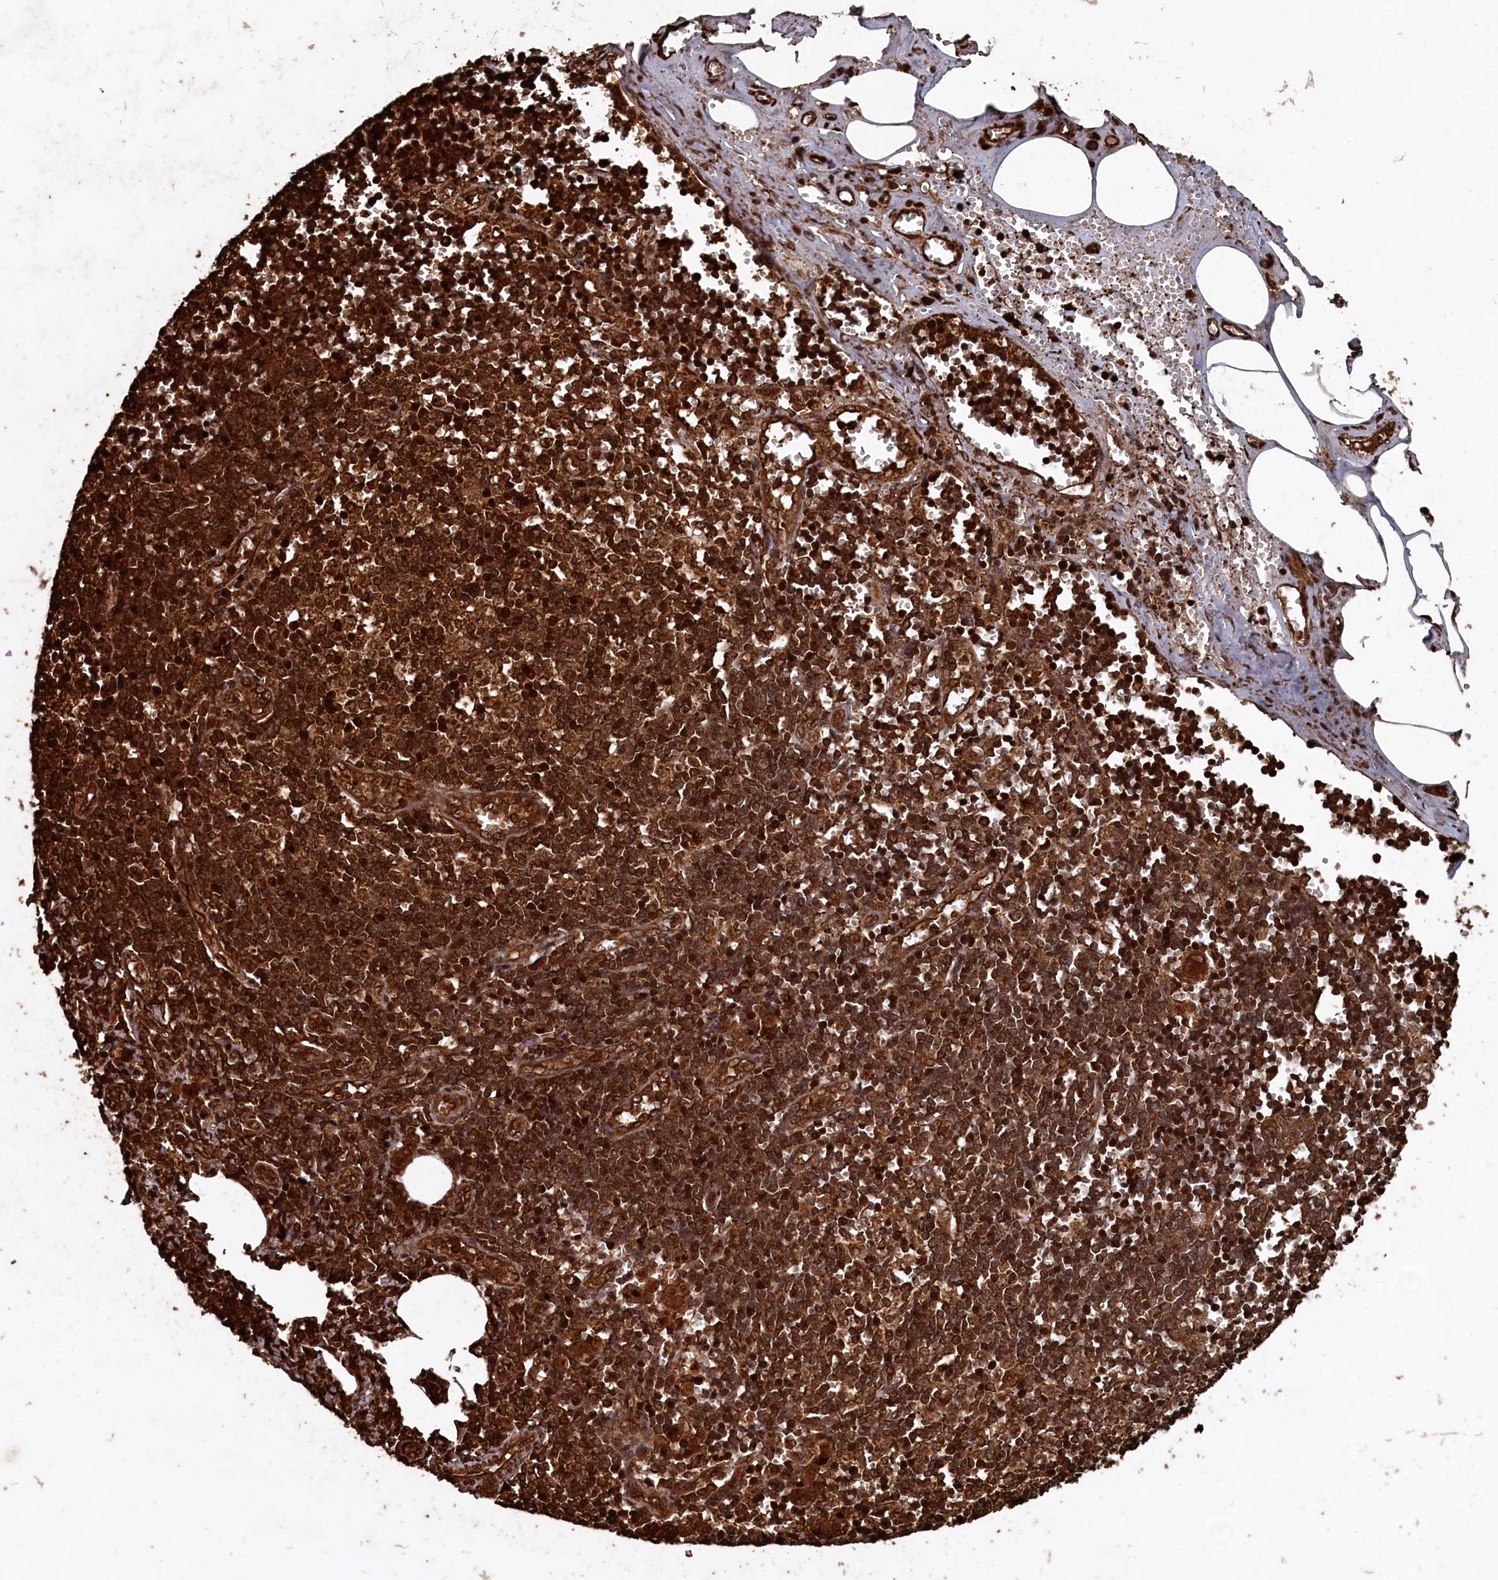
{"staining": {"intensity": "strong", "quantity": ">75%", "location": "cytoplasmic/membranous,nuclear"}, "tissue": "salivary gland", "cell_type": "Glandular cells", "image_type": "normal", "snomed": [{"axis": "morphology", "description": "Normal tissue, NOS"}, {"axis": "topography", "description": "Salivary gland"}], "caption": "DAB (3,3'-diaminobenzidine) immunohistochemical staining of normal human salivary gland displays strong cytoplasmic/membranous,nuclear protein expression in approximately >75% of glandular cells.", "gene": "PIGN", "patient": {"sex": "male", "age": 62}}